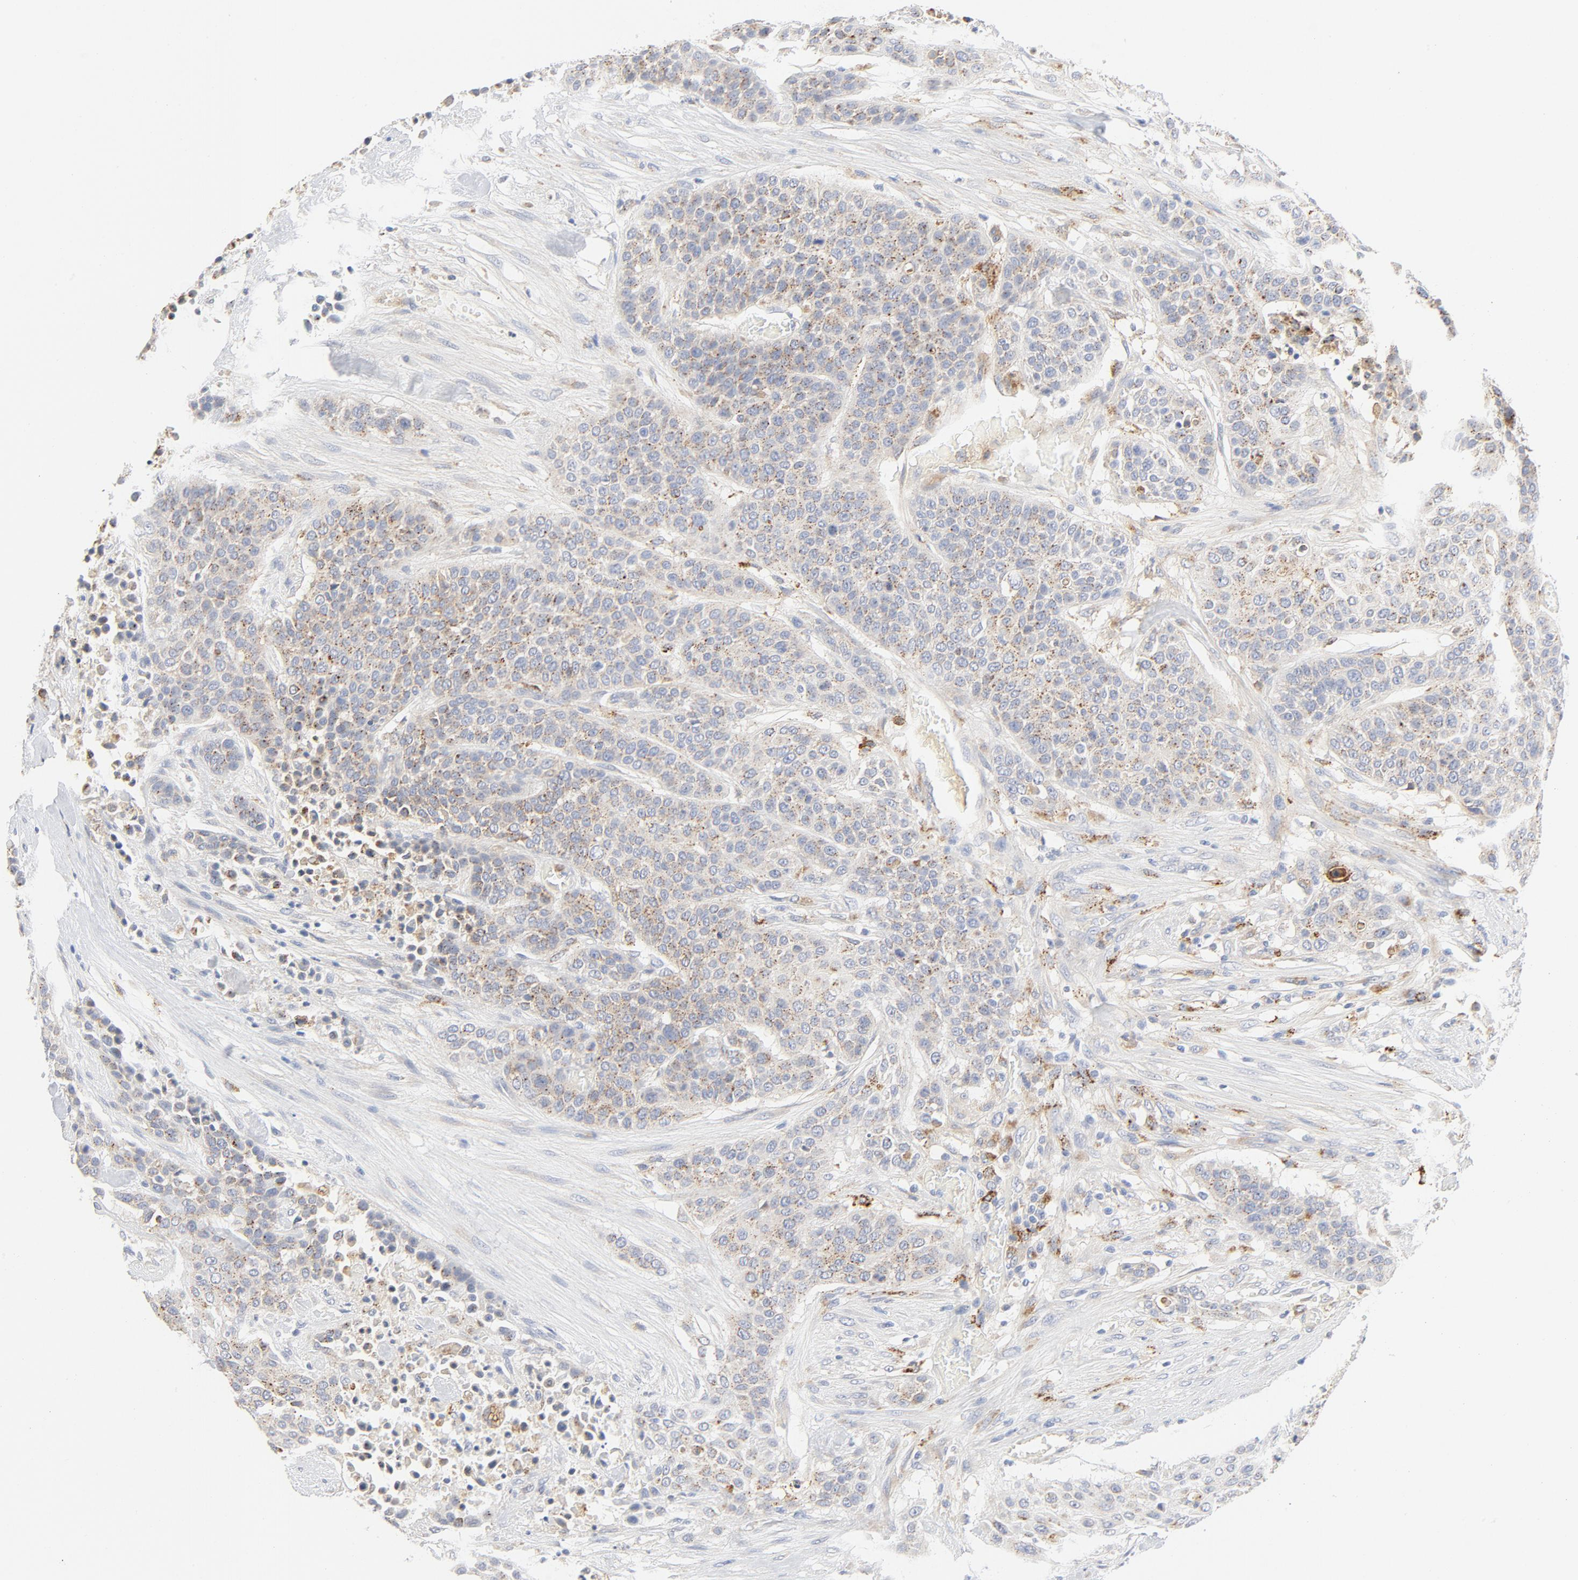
{"staining": {"intensity": "weak", "quantity": "25%-75%", "location": "cytoplasmic/membranous"}, "tissue": "urothelial cancer", "cell_type": "Tumor cells", "image_type": "cancer", "snomed": [{"axis": "morphology", "description": "Urothelial carcinoma, High grade"}, {"axis": "topography", "description": "Urinary bladder"}], "caption": "Immunohistochemical staining of urothelial cancer reveals weak cytoplasmic/membranous protein positivity in about 25%-75% of tumor cells.", "gene": "MAGEB17", "patient": {"sex": "male", "age": 74}}